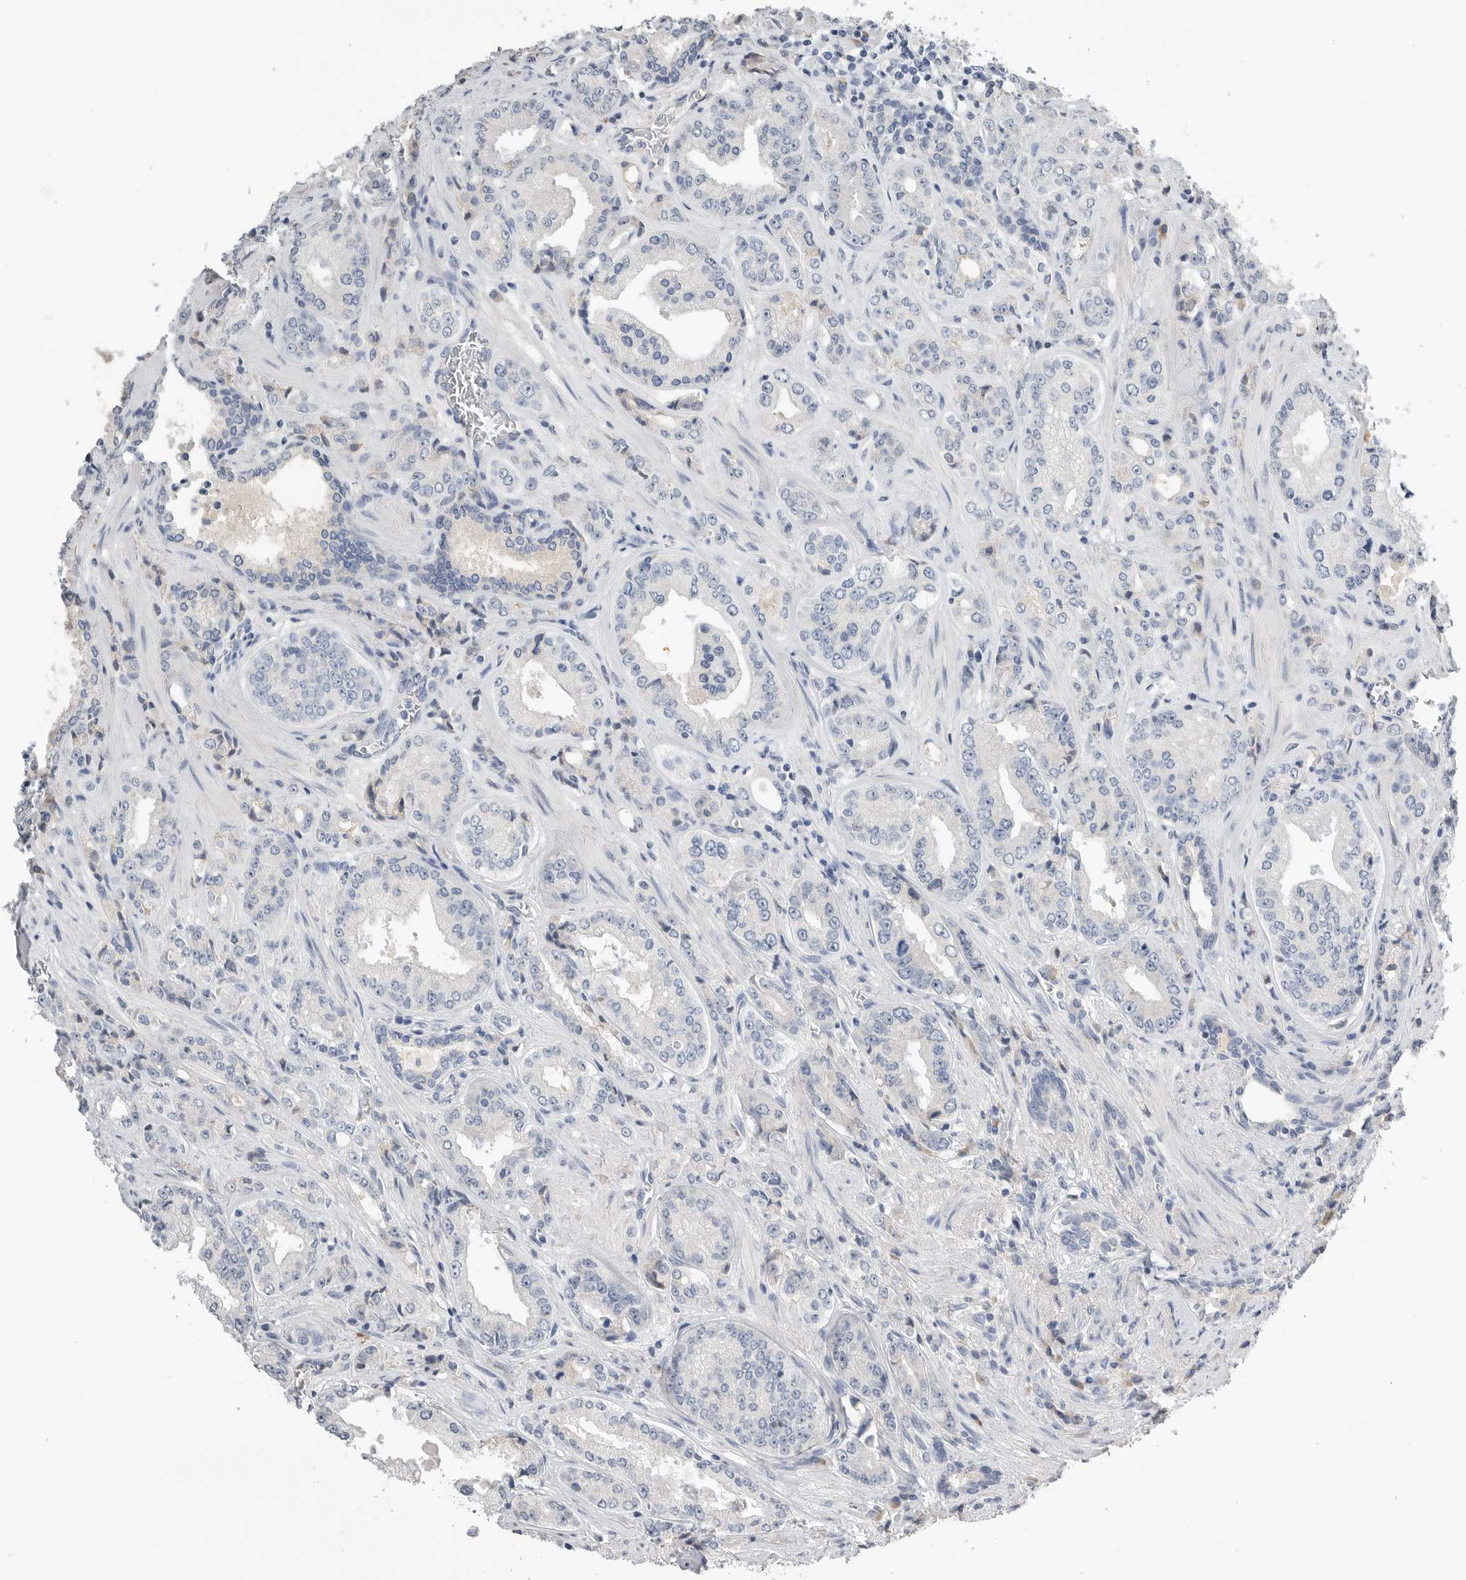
{"staining": {"intensity": "negative", "quantity": "none", "location": "none"}, "tissue": "prostate cancer", "cell_type": "Tumor cells", "image_type": "cancer", "snomed": [{"axis": "morphology", "description": "Adenocarcinoma, High grade"}, {"axis": "topography", "description": "Prostate"}], "caption": "Micrograph shows no significant protein positivity in tumor cells of high-grade adenocarcinoma (prostate). The staining was performed using DAB to visualize the protein expression in brown, while the nuclei were stained in blue with hematoxylin (Magnification: 20x).", "gene": "FABP6", "patient": {"sex": "male", "age": 61}}